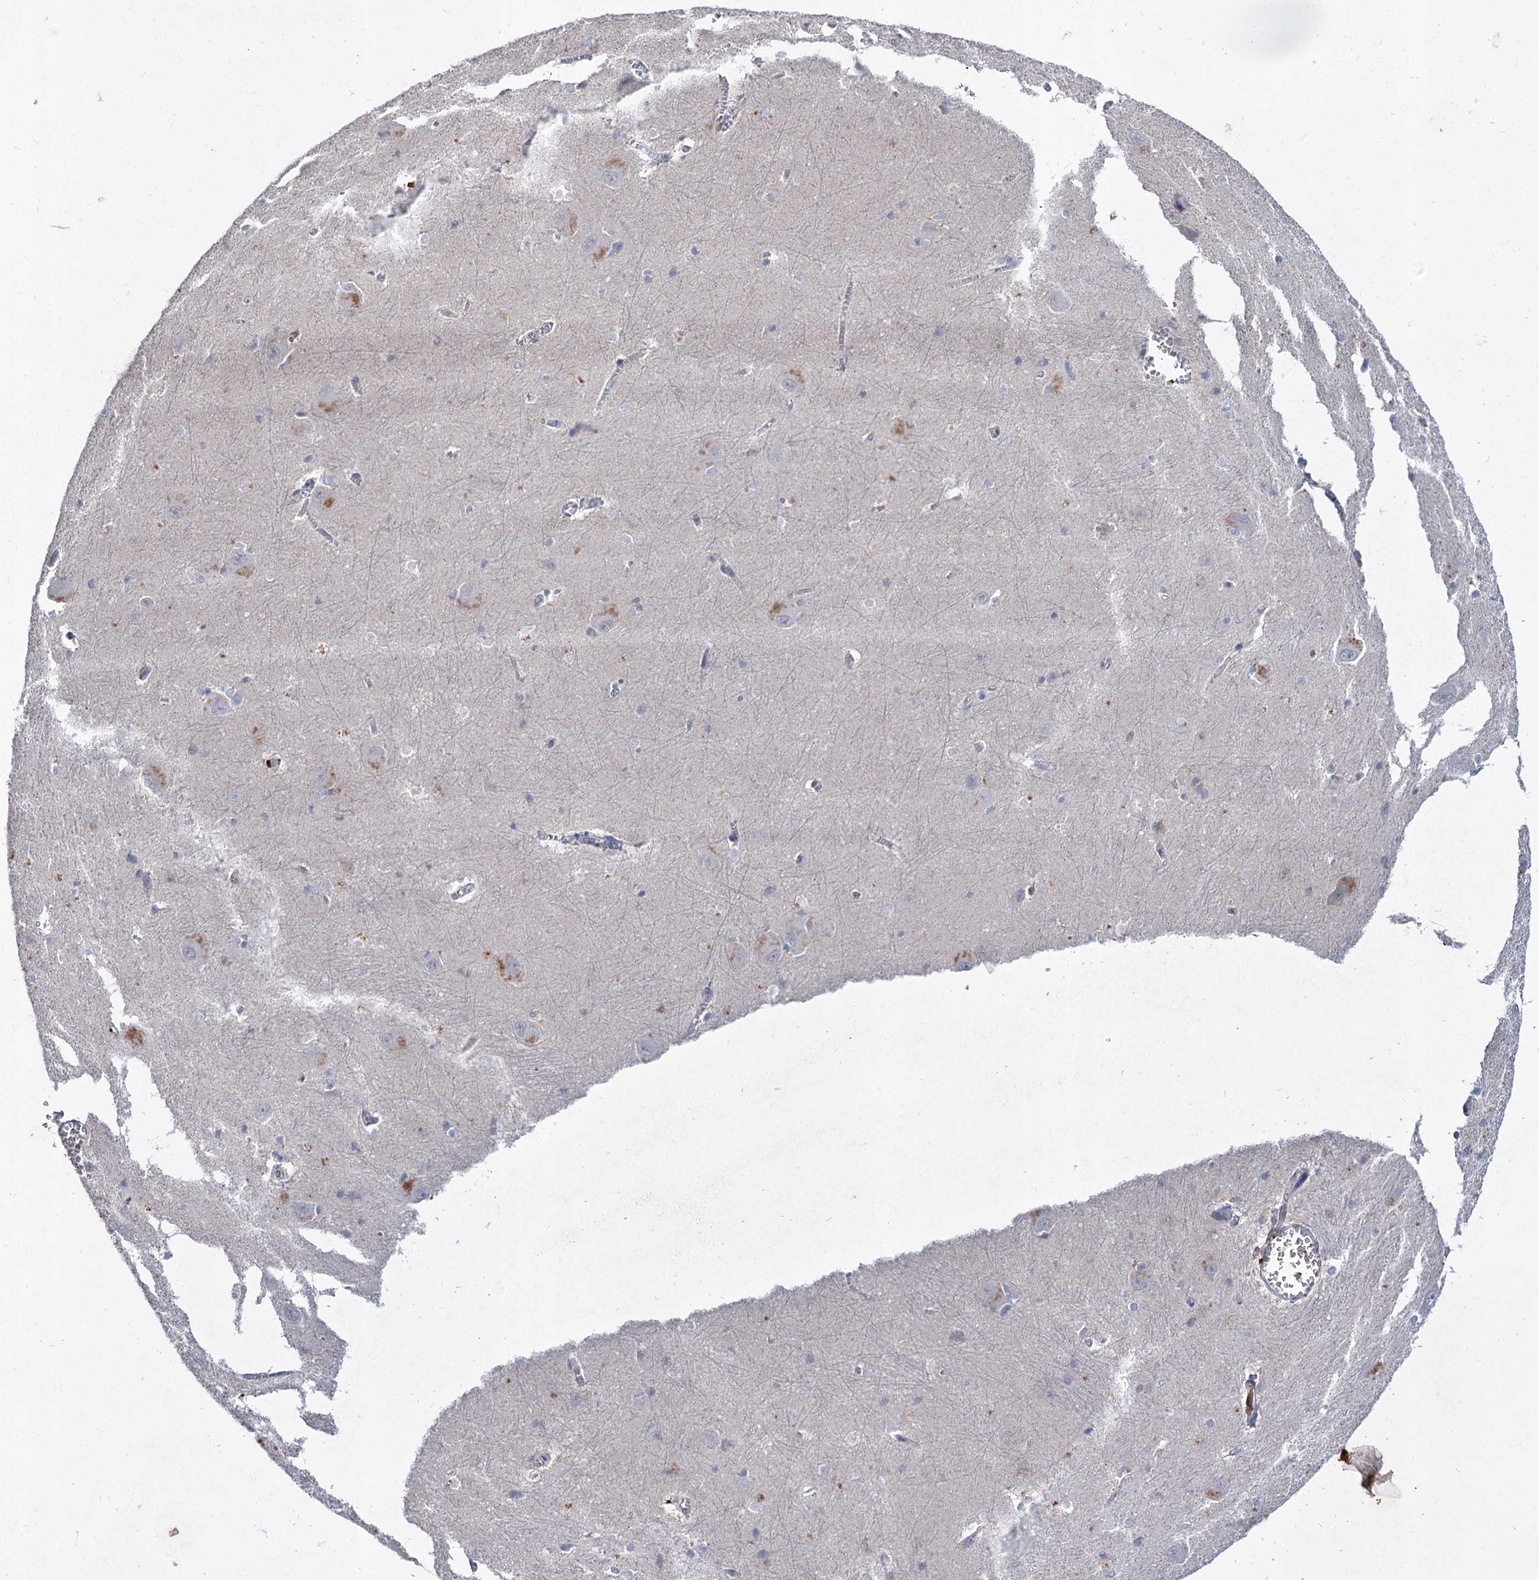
{"staining": {"intensity": "negative", "quantity": "none", "location": "none"}, "tissue": "caudate", "cell_type": "Glial cells", "image_type": "normal", "snomed": [{"axis": "morphology", "description": "Normal tissue, NOS"}, {"axis": "topography", "description": "Lateral ventricle wall"}], "caption": "Micrograph shows no significant protein staining in glial cells of benign caudate. The staining is performed using DAB brown chromogen with nuclei counter-stained in using hematoxylin.", "gene": "ATP4A", "patient": {"sex": "male", "age": 37}}